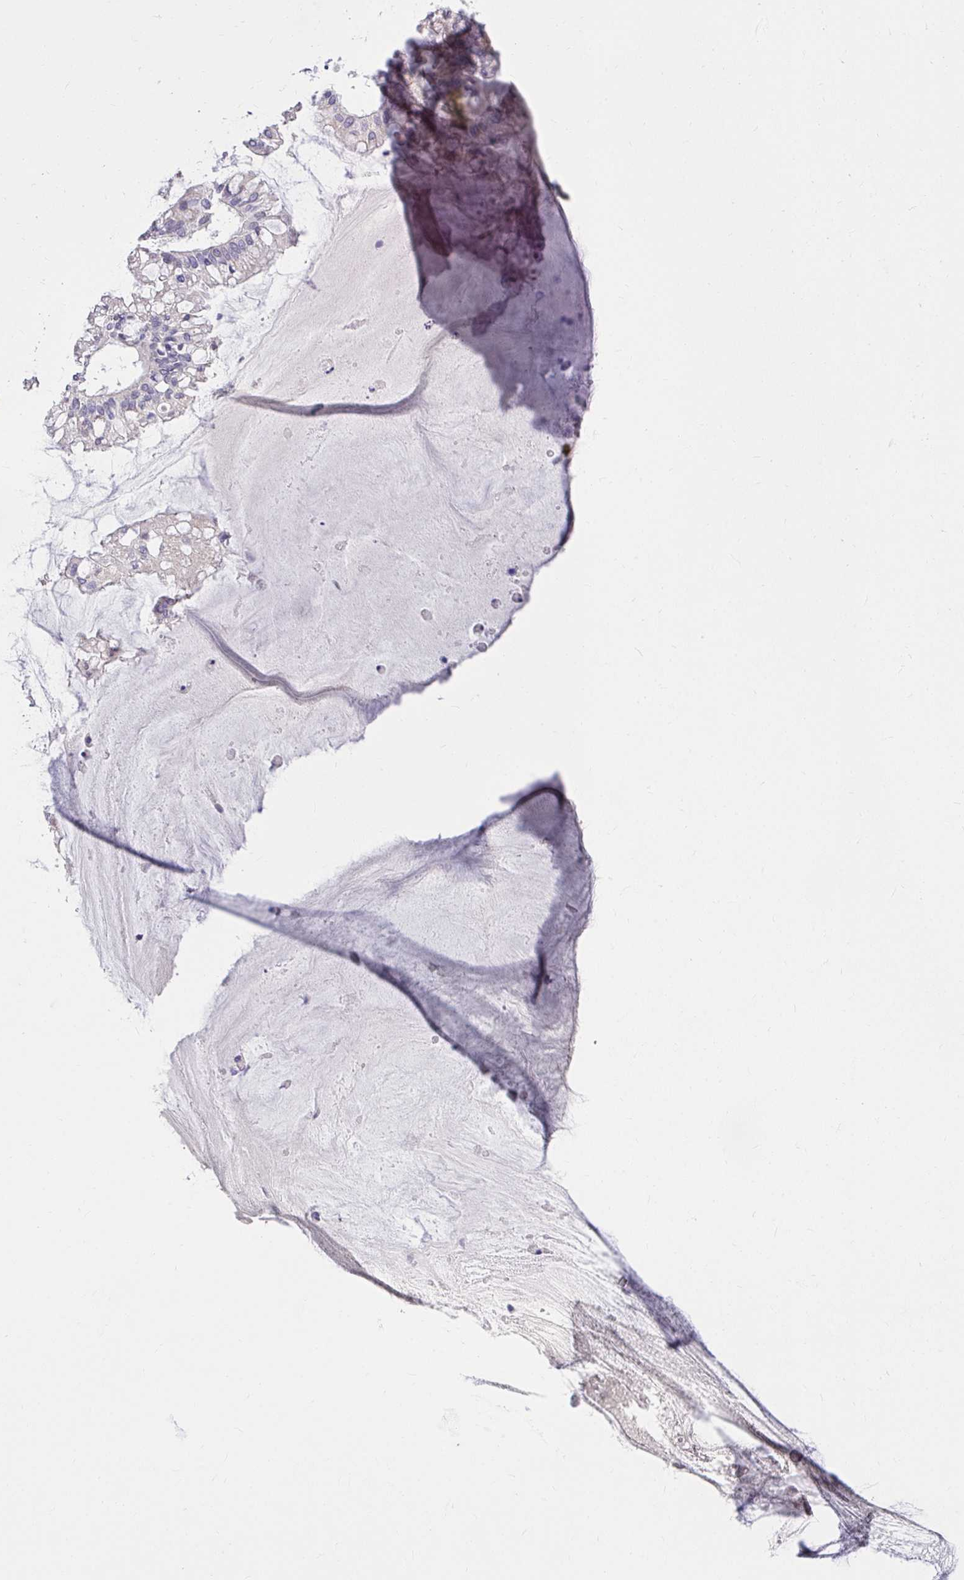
{"staining": {"intensity": "negative", "quantity": "none", "location": "none"}, "tissue": "ovarian cancer", "cell_type": "Tumor cells", "image_type": "cancer", "snomed": [{"axis": "morphology", "description": "Cystadenocarcinoma, mucinous, NOS"}, {"axis": "topography", "description": "Ovary"}], "caption": "The IHC micrograph has no significant expression in tumor cells of mucinous cystadenocarcinoma (ovarian) tissue.", "gene": "KIAA1210", "patient": {"sex": "female", "age": 73}}